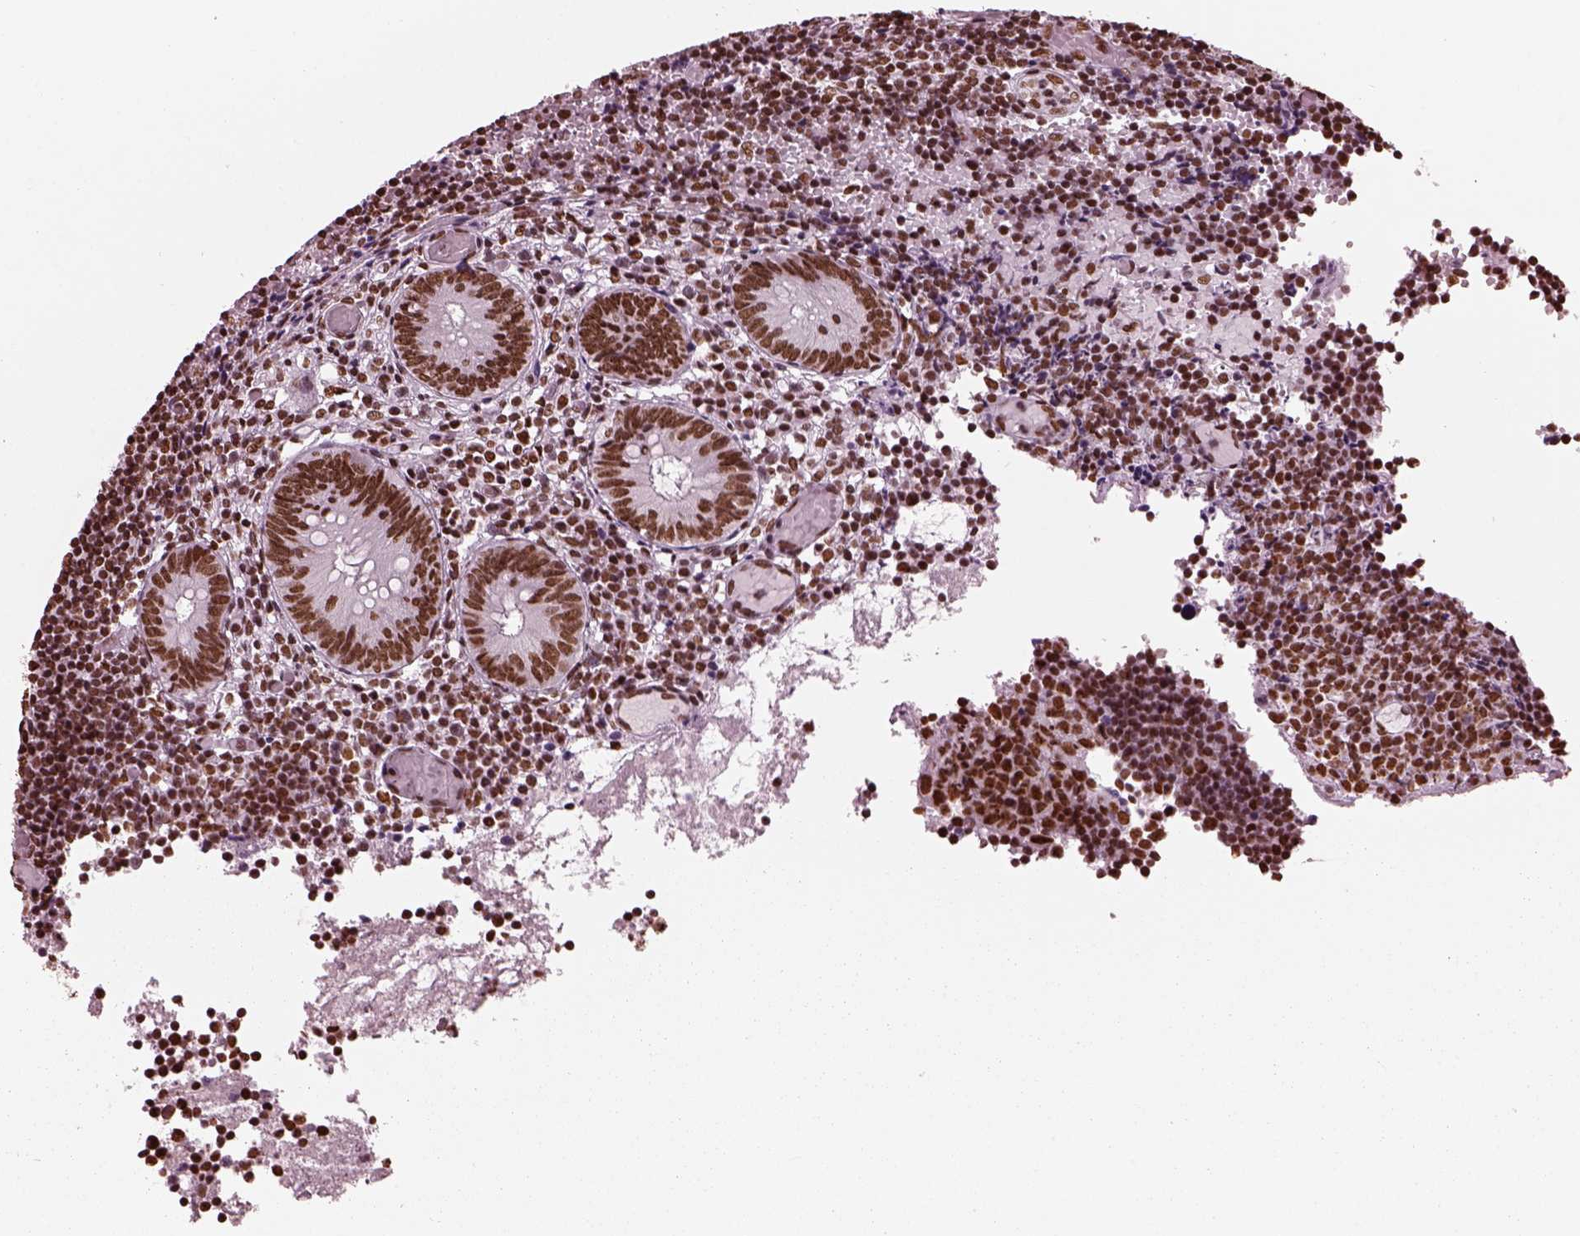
{"staining": {"intensity": "strong", "quantity": ">75%", "location": "nuclear"}, "tissue": "appendix", "cell_type": "Glandular cells", "image_type": "normal", "snomed": [{"axis": "morphology", "description": "Normal tissue, NOS"}, {"axis": "topography", "description": "Appendix"}], "caption": "An immunohistochemistry image of benign tissue is shown. Protein staining in brown shows strong nuclear positivity in appendix within glandular cells.", "gene": "CBFA2T3", "patient": {"sex": "female", "age": 32}}